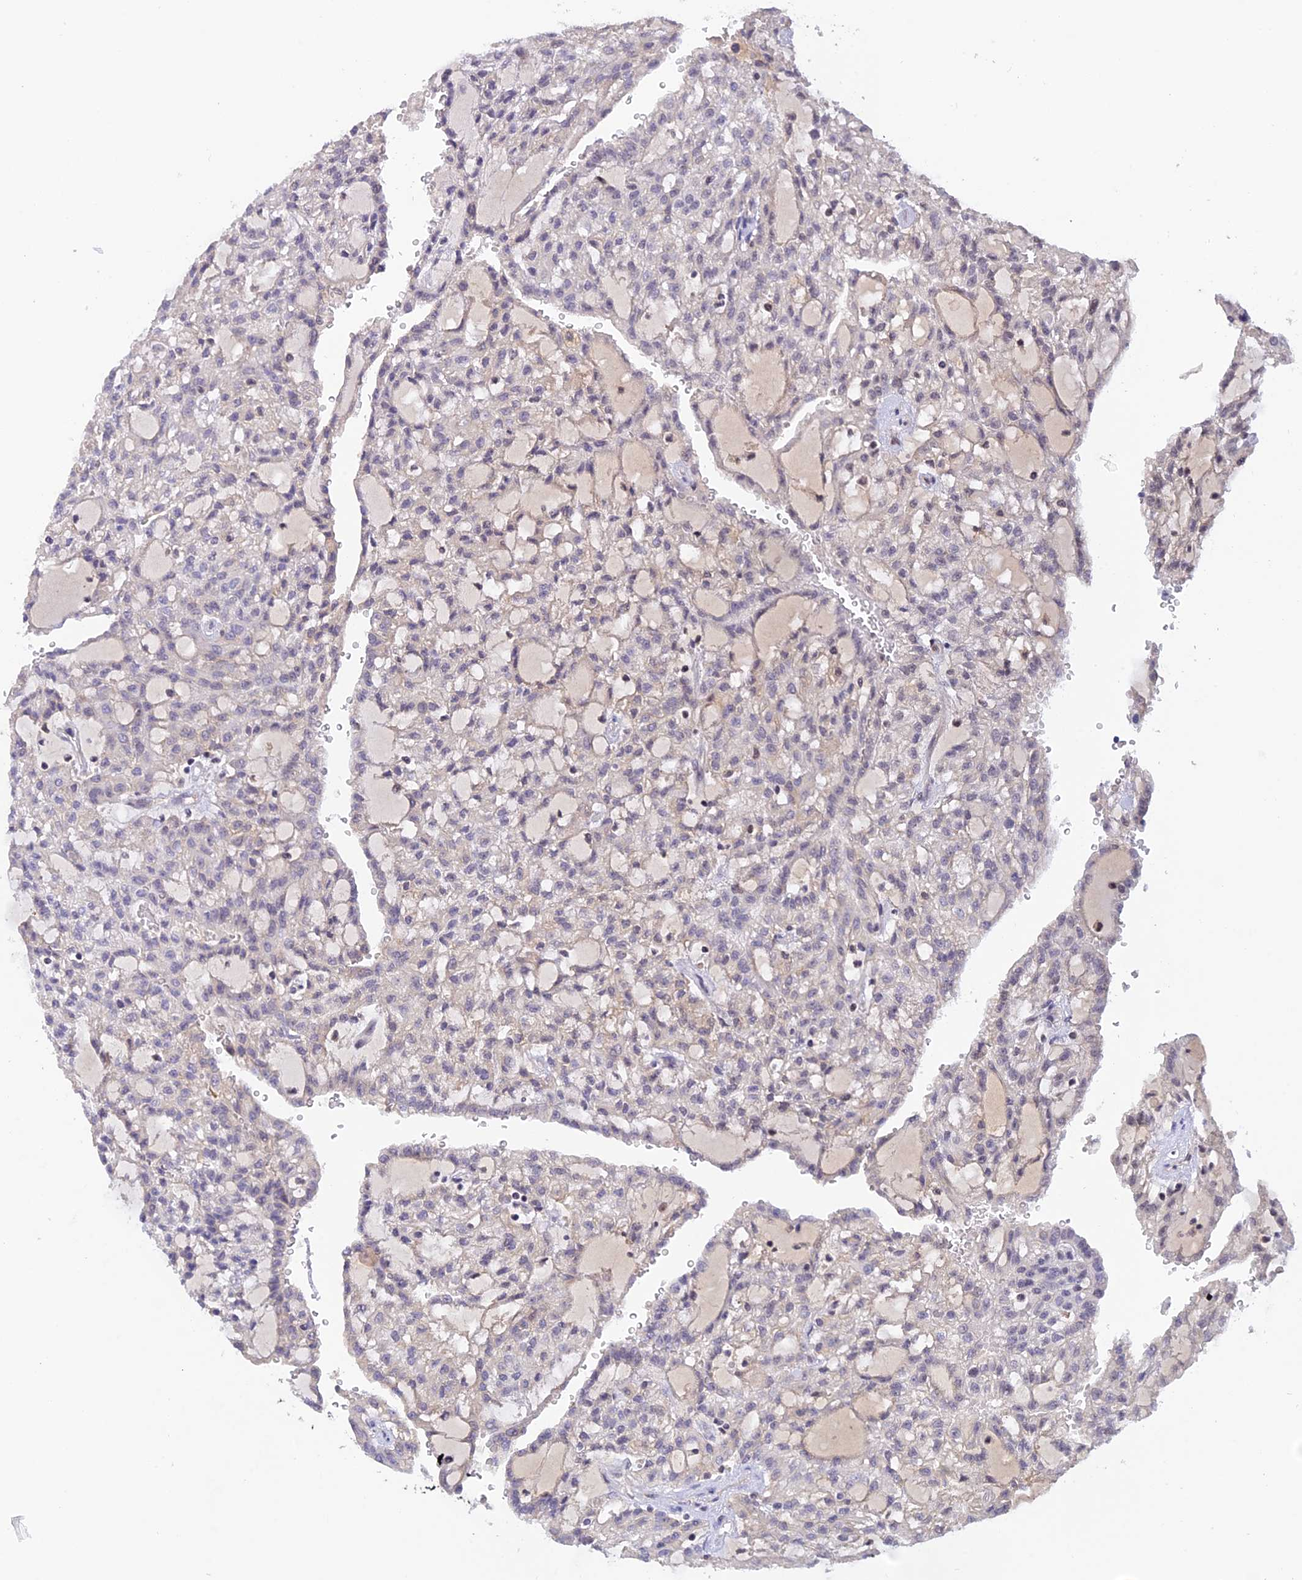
{"staining": {"intensity": "negative", "quantity": "none", "location": "none"}, "tissue": "renal cancer", "cell_type": "Tumor cells", "image_type": "cancer", "snomed": [{"axis": "morphology", "description": "Adenocarcinoma, NOS"}, {"axis": "topography", "description": "Kidney"}], "caption": "Tumor cells are negative for brown protein staining in adenocarcinoma (renal). The staining was performed using DAB (3,3'-diaminobenzidine) to visualize the protein expression in brown, while the nuclei were stained in blue with hematoxylin (Magnification: 20x).", "gene": "THAP11", "patient": {"sex": "male", "age": 63}}